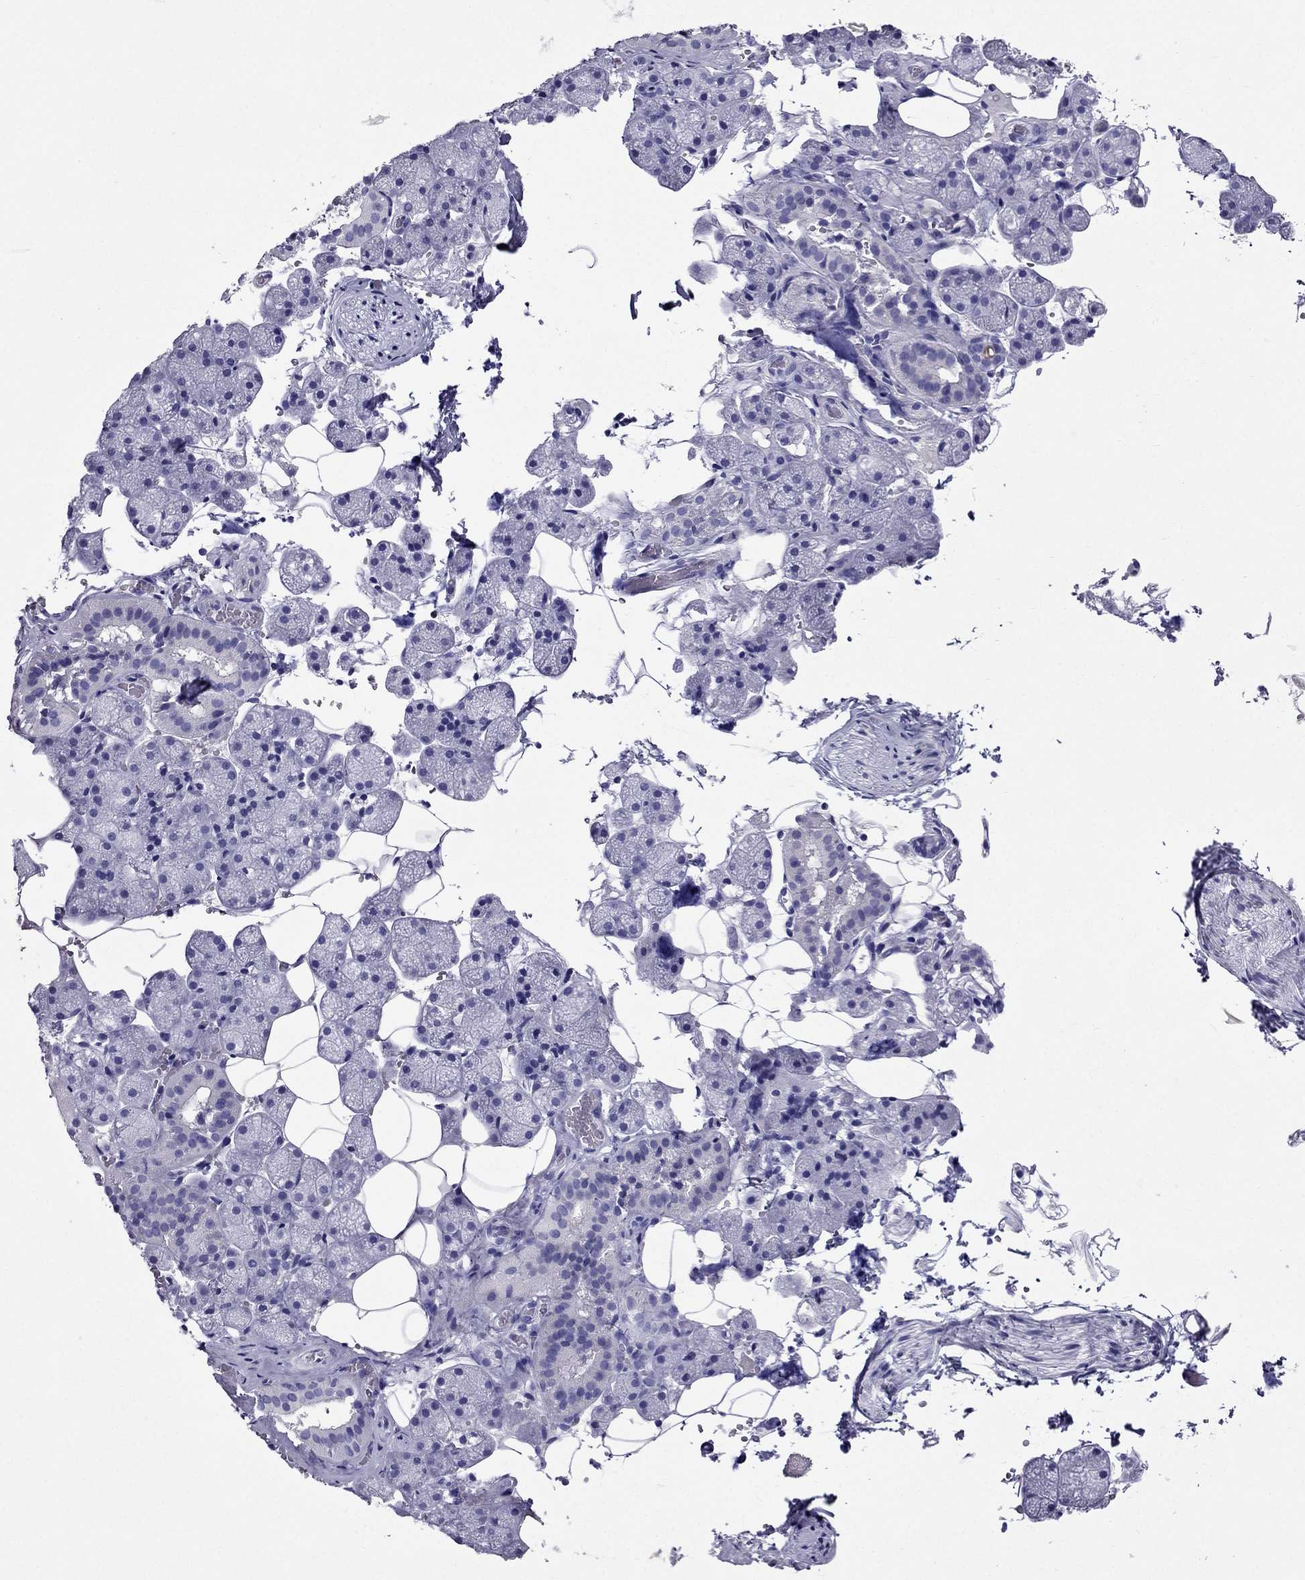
{"staining": {"intensity": "negative", "quantity": "none", "location": "none"}, "tissue": "salivary gland", "cell_type": "Glandular cells", "image_type": "normal", "snomed": [{"axis": "morphology", "description": "Normal tissue, NOS"}, {"axis": "topography", "description": "Salivary gland"}], "caption": "This is a histopathology image of immunohistochemistry staining of normal salivary gland, which shows no positivity in glandular cells.", "gene": "ZNF541", "patient": {"sex": "male", "age": 38}}